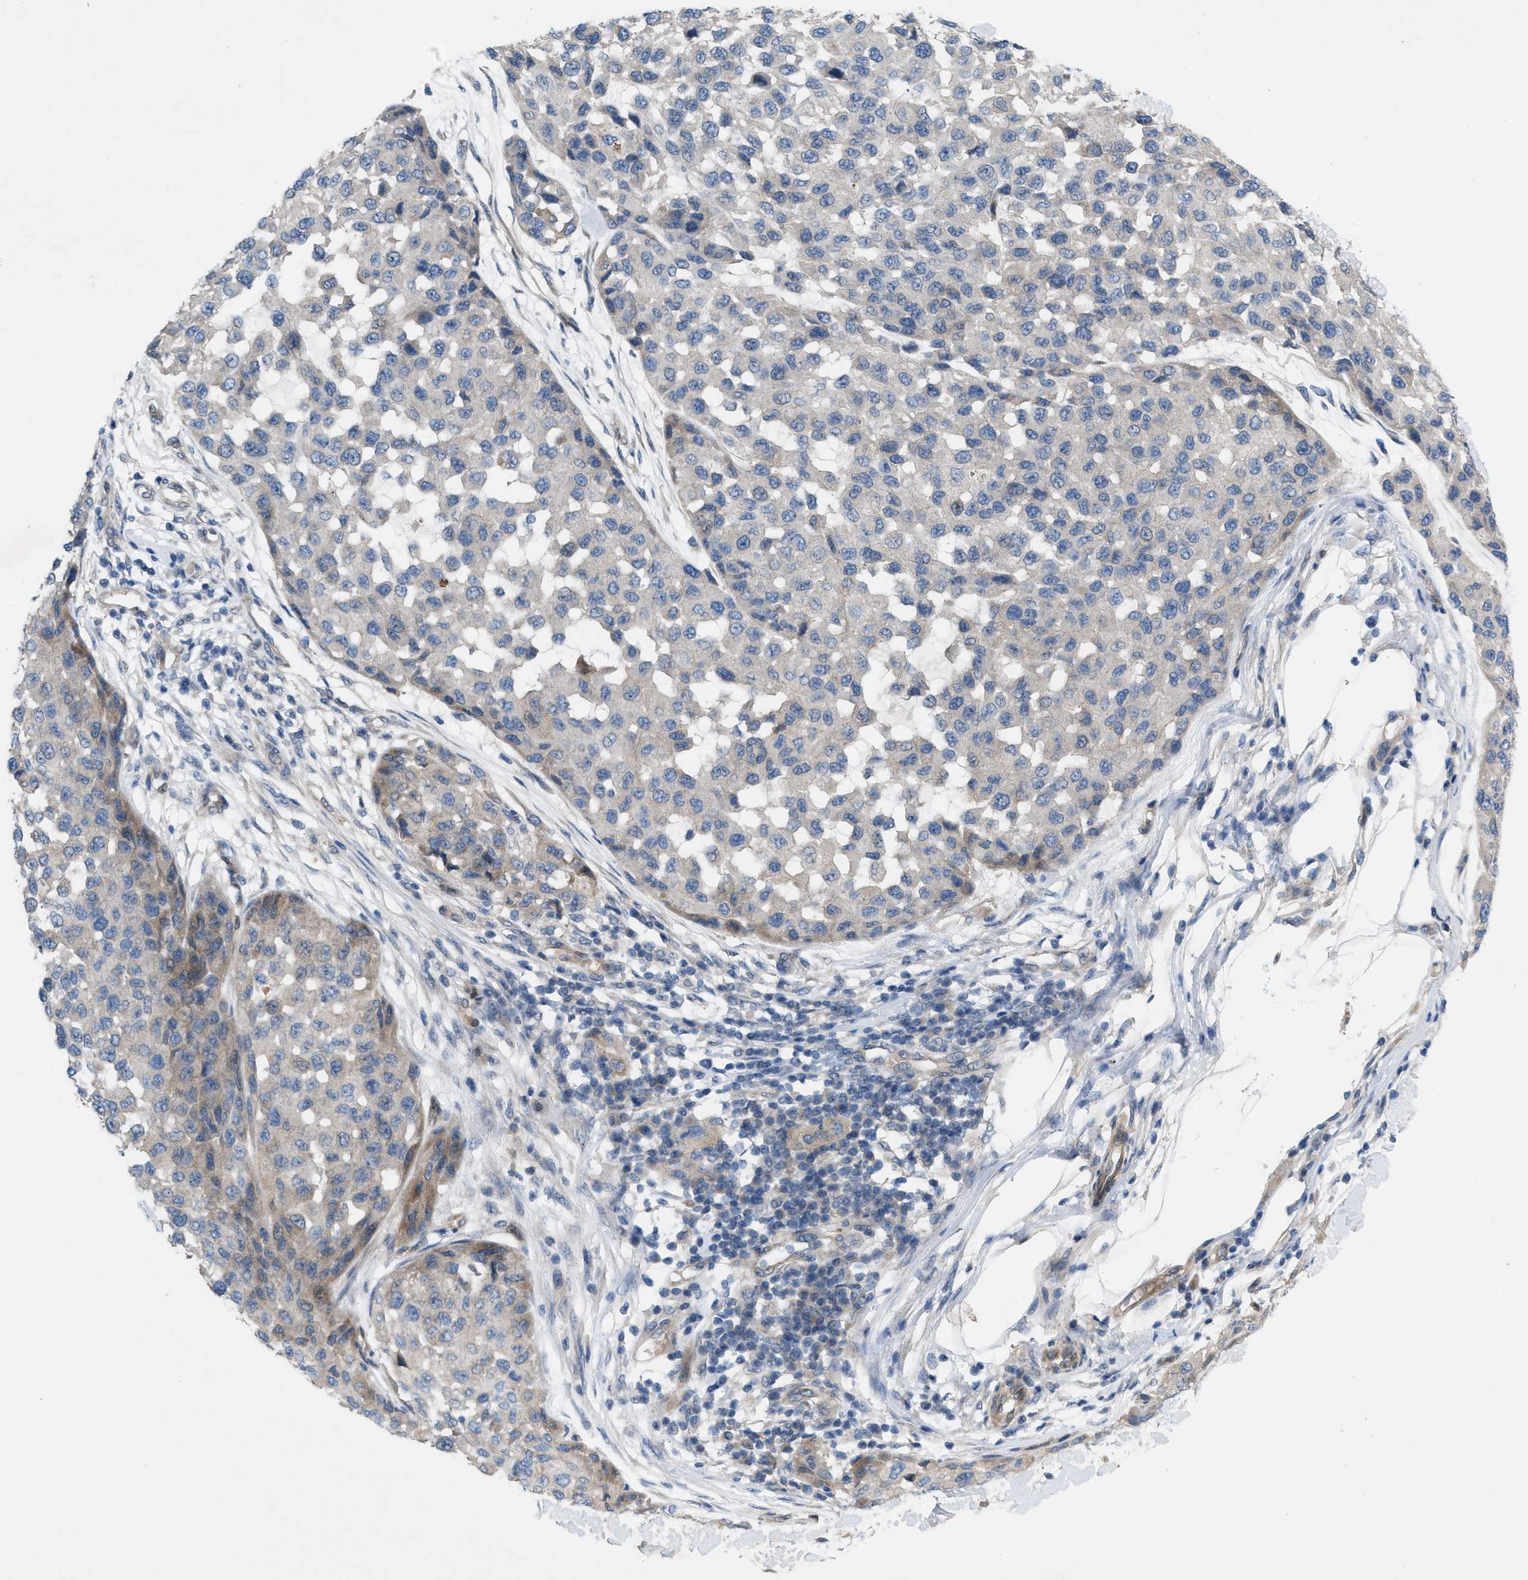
{"staining": {"intensity": "negative", "quantity": "none", "location": "none"}, "tissue": "melanoma", "cell_type": "Tumor cells", "image_type": "cancer", "snomed": [{"axis": "morphology", "description": "Normal tissue, NOS"}, {"axis": "morphology", "description": "Malignant melanoma, NOS"}, {"axis": "topography", "description": "Skin"}], "caption": "This image is of malignant melanoma stained with IHC to label a protein in brown with the nuclei are counter-stained blue. There is no positivity in tumor cells.", "gene": "NDEL1", "patient": {"sex": "male", "age": 62}}